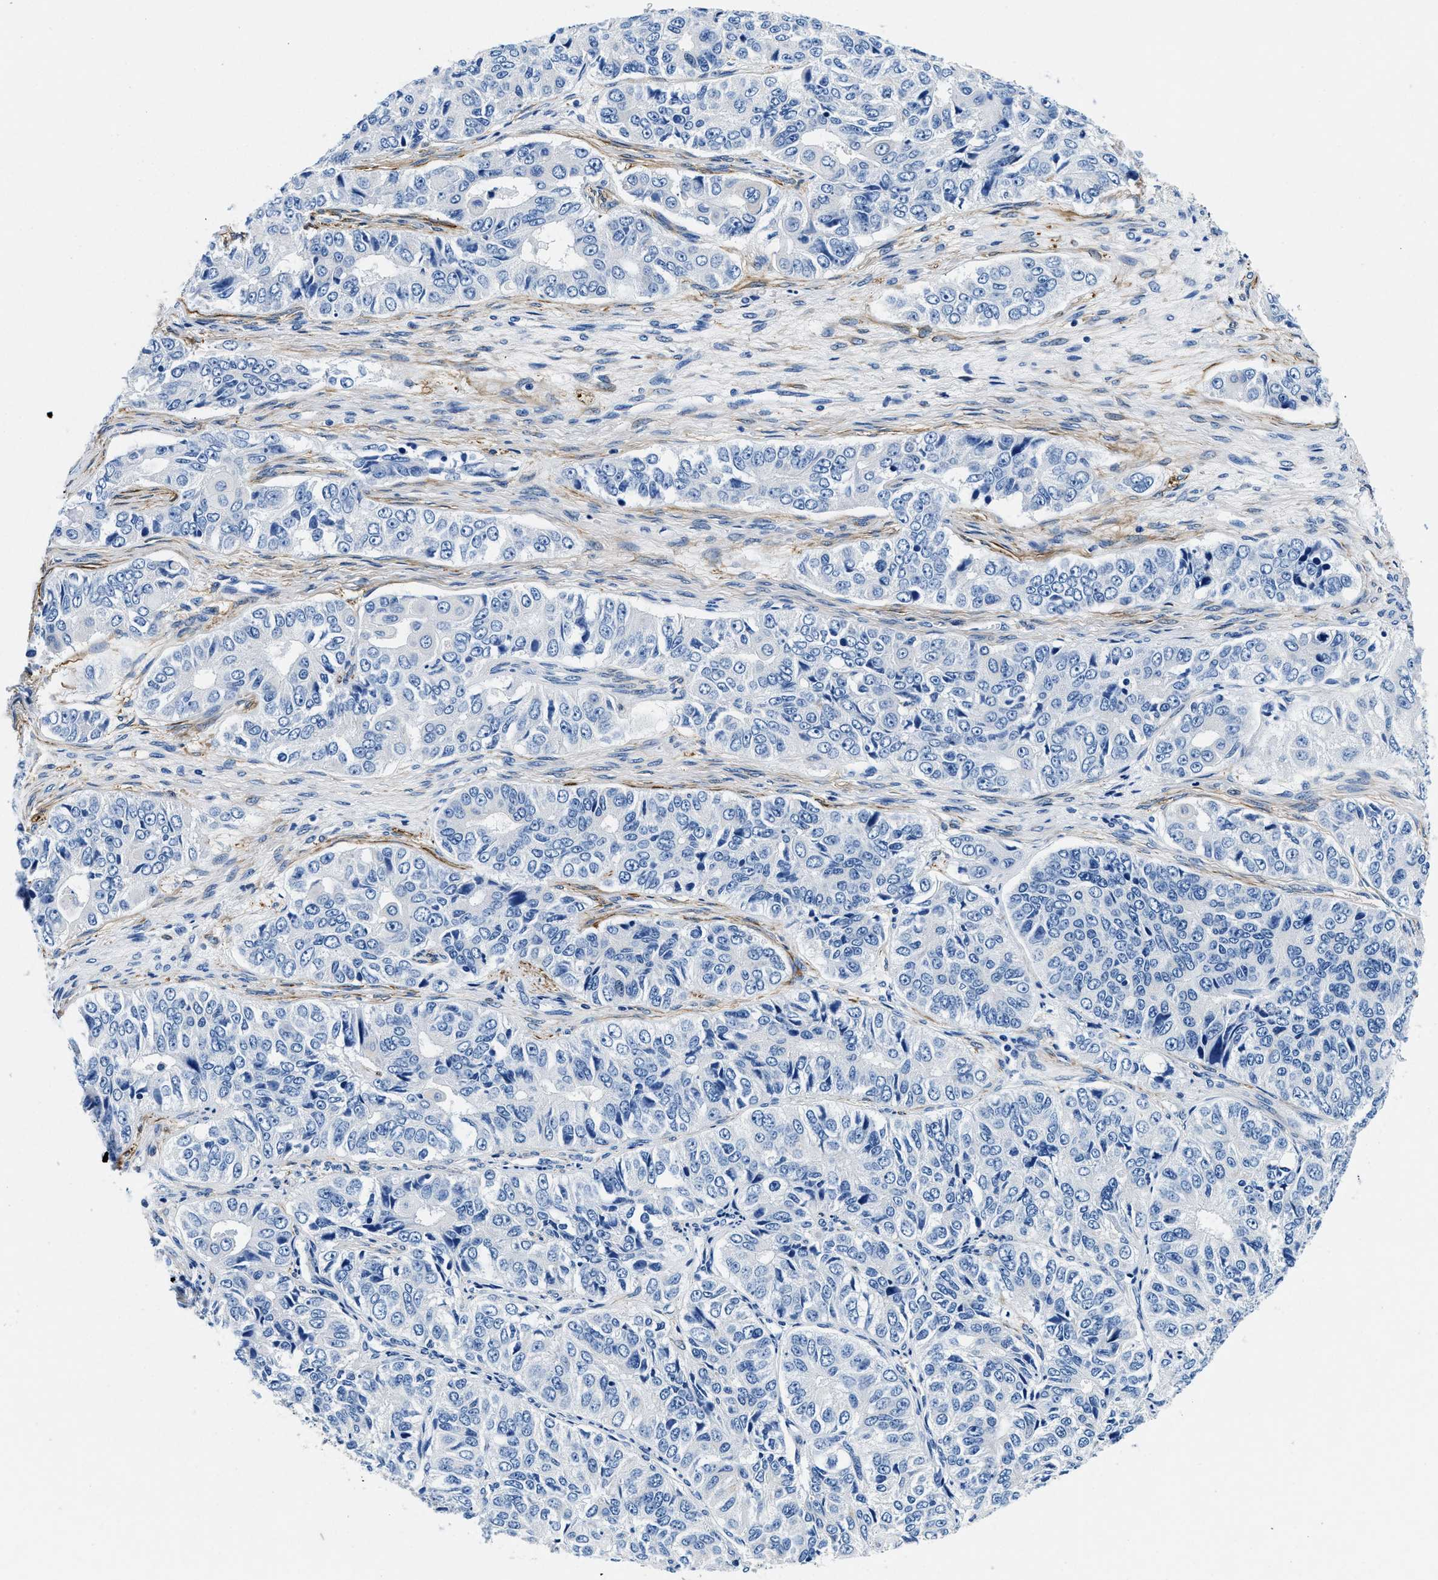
{"staining": {"intensity": "negative", "quantity": "none", "location": "none"}, "tissue": "ovarian cancer", "cell_type": "Tumor cells", "image_type": "cancer", "snomed": [{"axis": "morphology", "description": "Carcinoma, endometroid"}, {"axis": "topography", "description": "Ovary"}], "caption": "High power microscopy image of an IHC photomicrograph of ovarian cancer, revealing no significant staining in tumor cells. (DAB immunohistochemistry, high magnification).", "gene": "TEX261", "patient": {"sex": "female", "age": 51}}